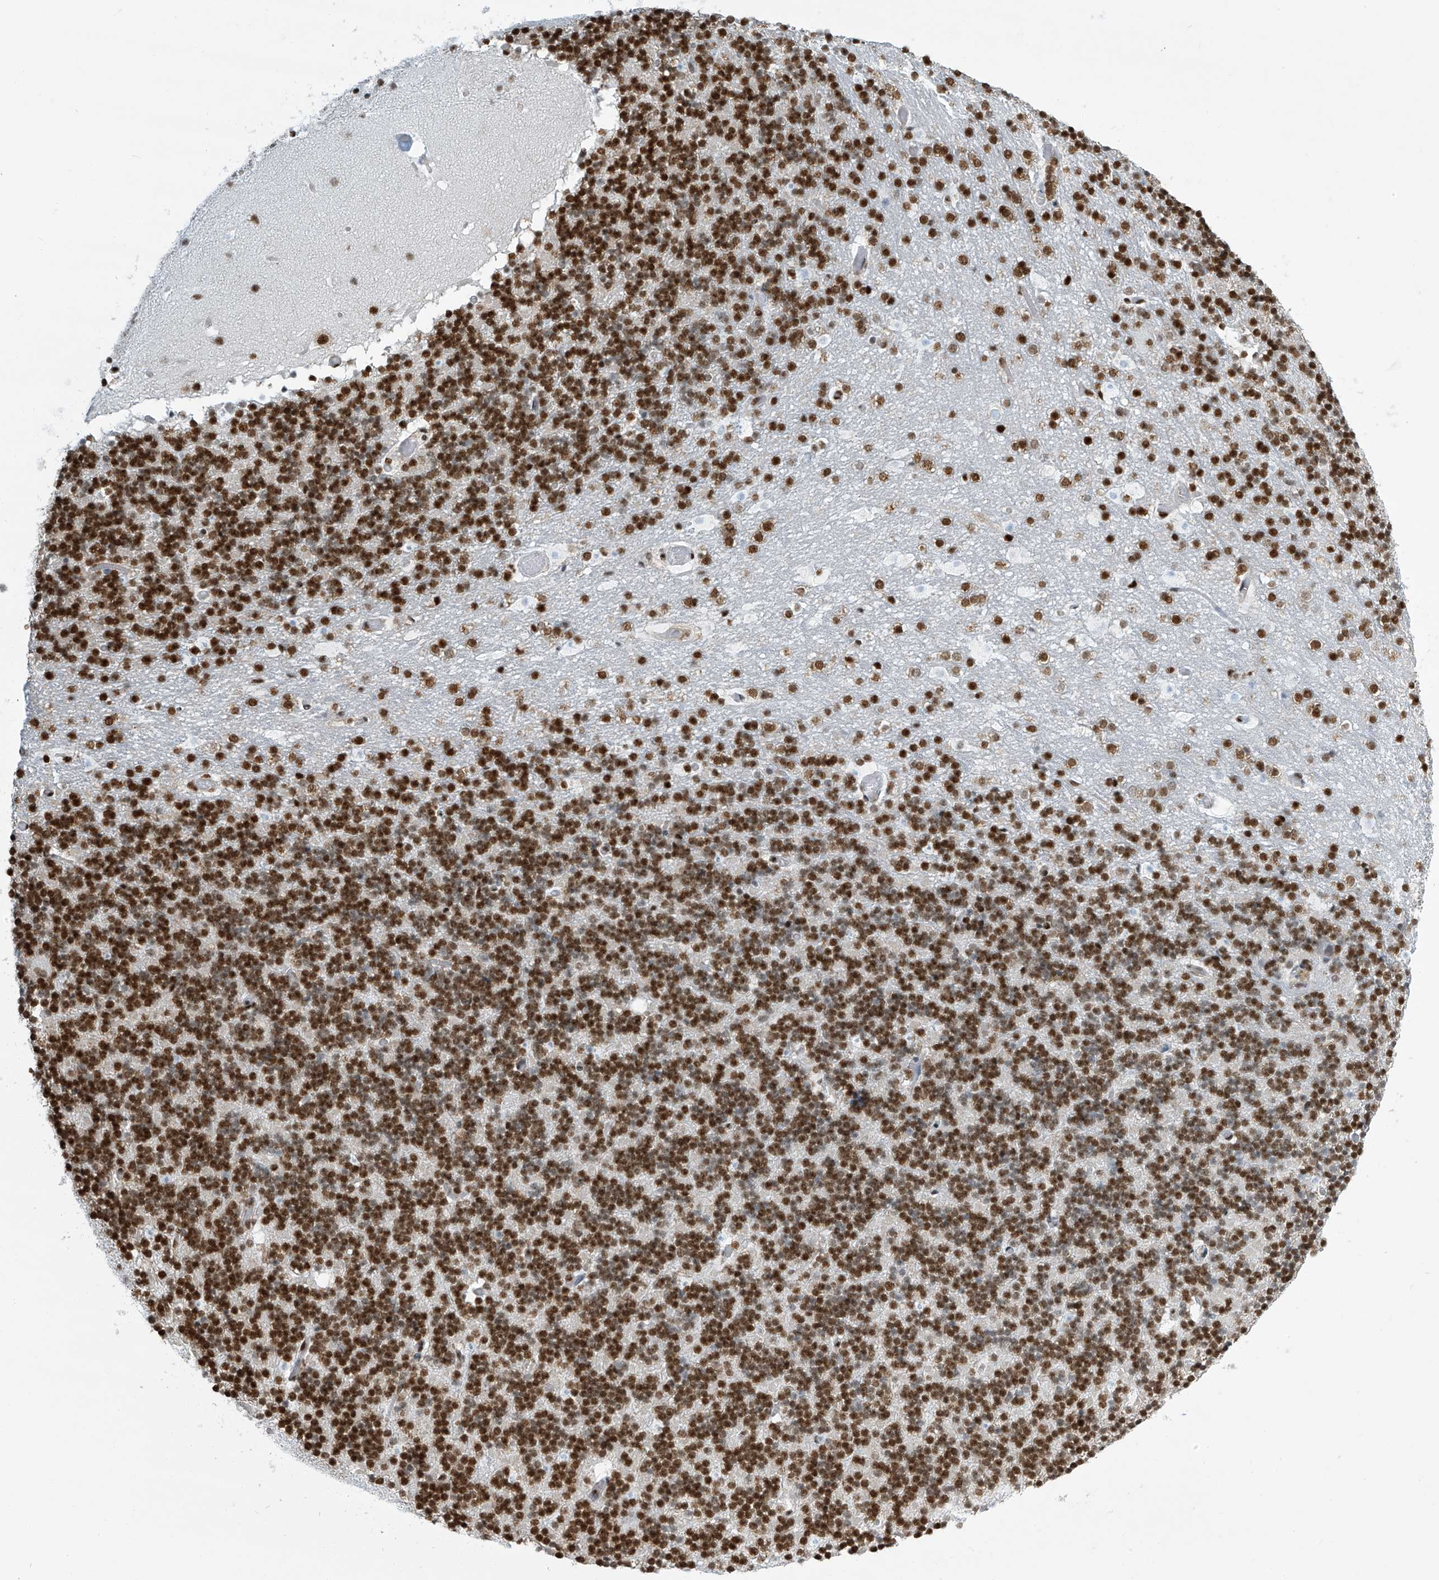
{"staining": {"intensity": "strong", "quantity": "25%-75%", "location": "nuclear"}, "tissue": "cerebellum", "cell_type": "Cells in granular layer", "image_type": "normal", "snomed": [{"axis": "morphology", "description": "Normal tissue, NOS"}, {"axis": "topography", "description": "Cerebellum"}], "caption": "Protein expression by immunohistochemistry (IHC) shows strong nuclear expression in approximately 25%-75% of cells in granular layer in unremarkable cerebellum. Nuclei are stained in blue.", "gene": "ENSG00000257390", "patient": {"sex": "male", "age": 57}}